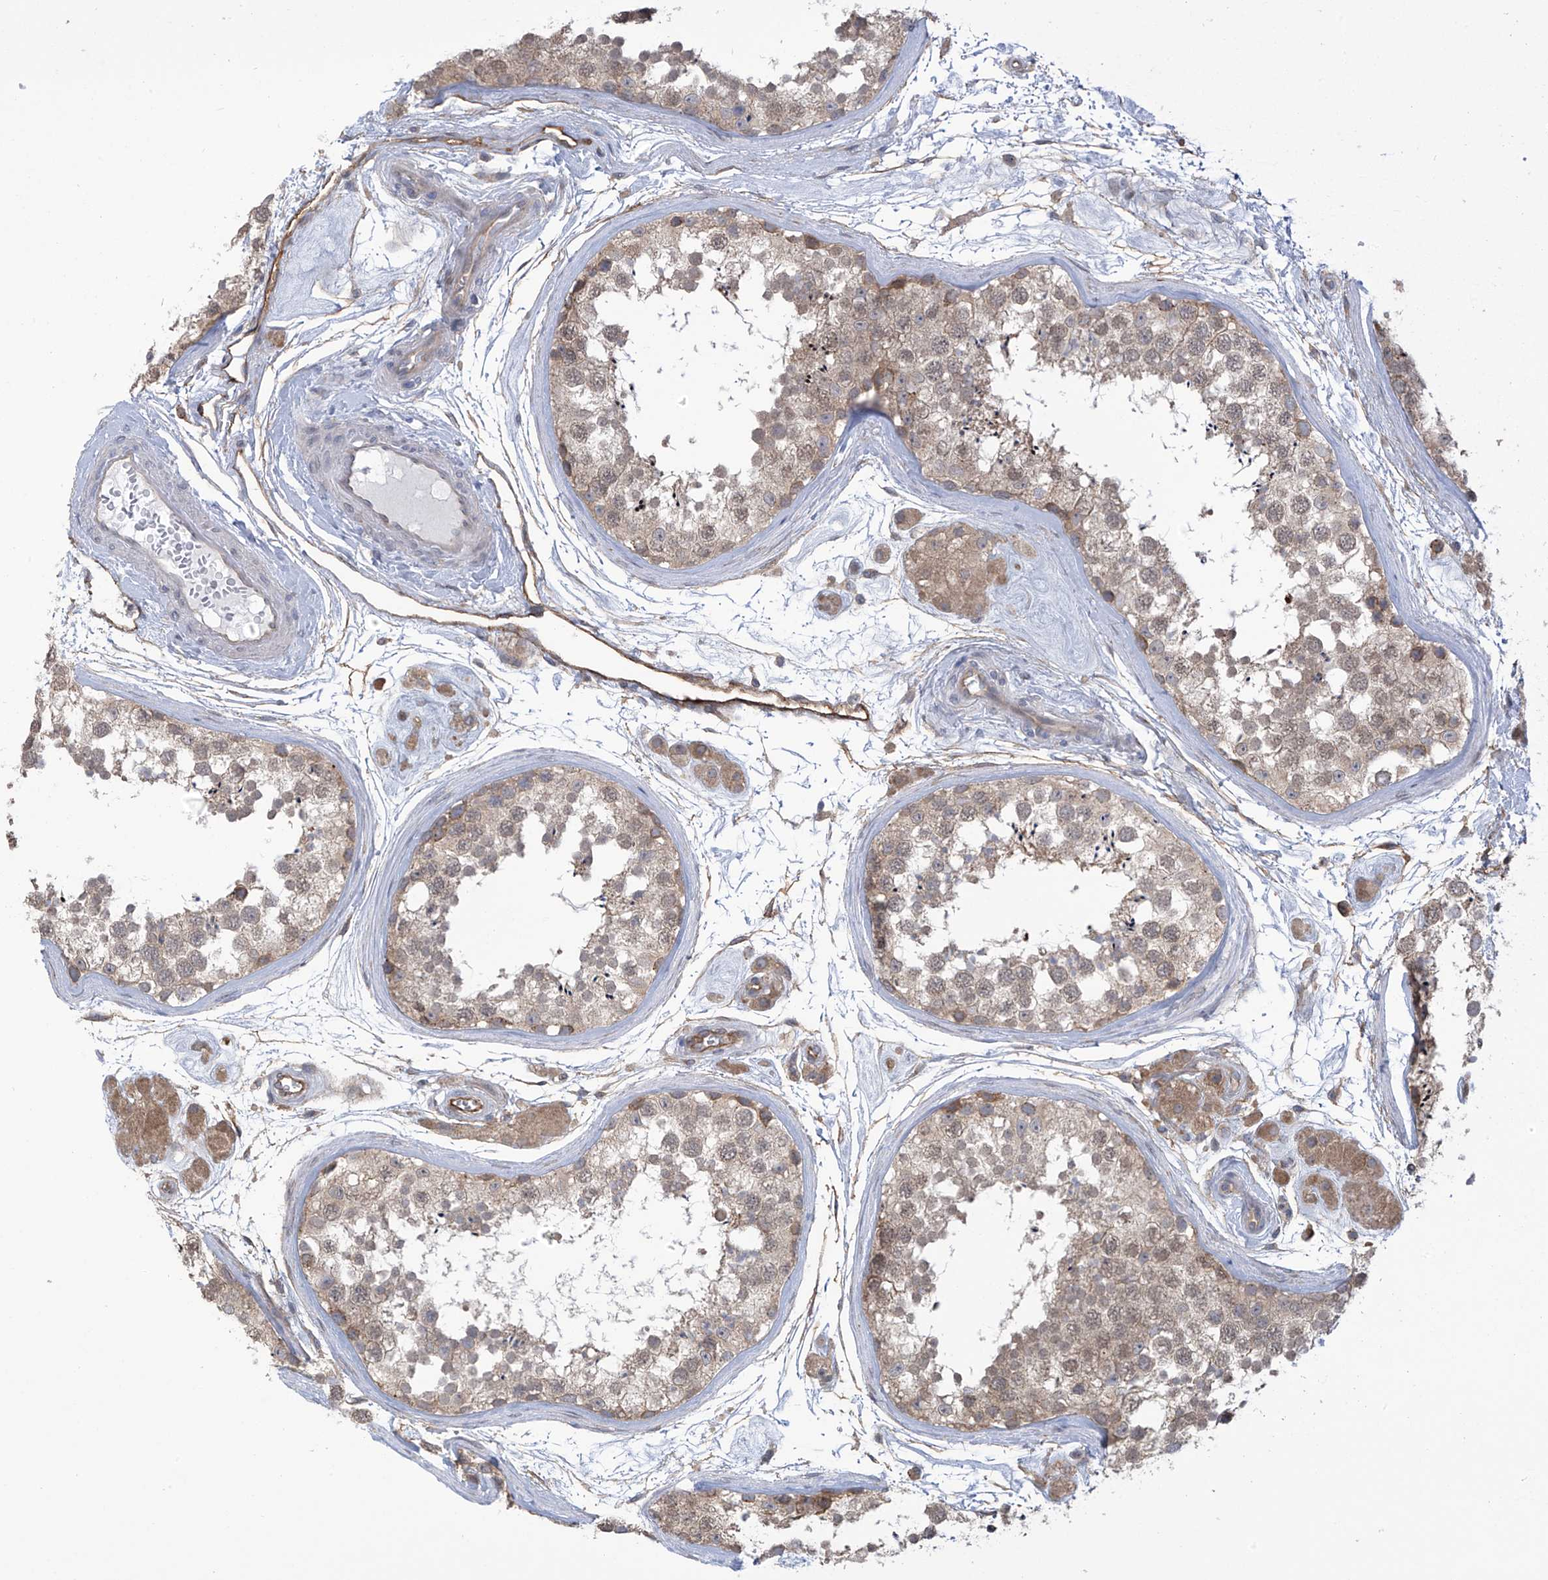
{"staining": {"intensity": "weak", "quantity": "25%-75%", "location": "cytoplasmic/membranous"}, "tissue": "testis", "cell_type": "Cells in seminiferous ducts", "image_type": "normal", "snomed": [{"axis": "morphology", "description": "Normal tissue, NOS"}, {"axis": "topography", "description": "Testis"}], "caption": "High-magnification brightfield microscopy of unremarkable testis stained with DAB (brown) and counterstained with hematoxylin (blue). cells in seminiferous ducts exhibit weak cytoplasmic/membranous staining is identified in about25%-75% of cells. Using DAB (brown) and hematoxylin (blue) stains, captured at high magnification using brightfield microscopy.", "gene": "KIAA1522", "patient": {"sex": "male", "age": 56}}